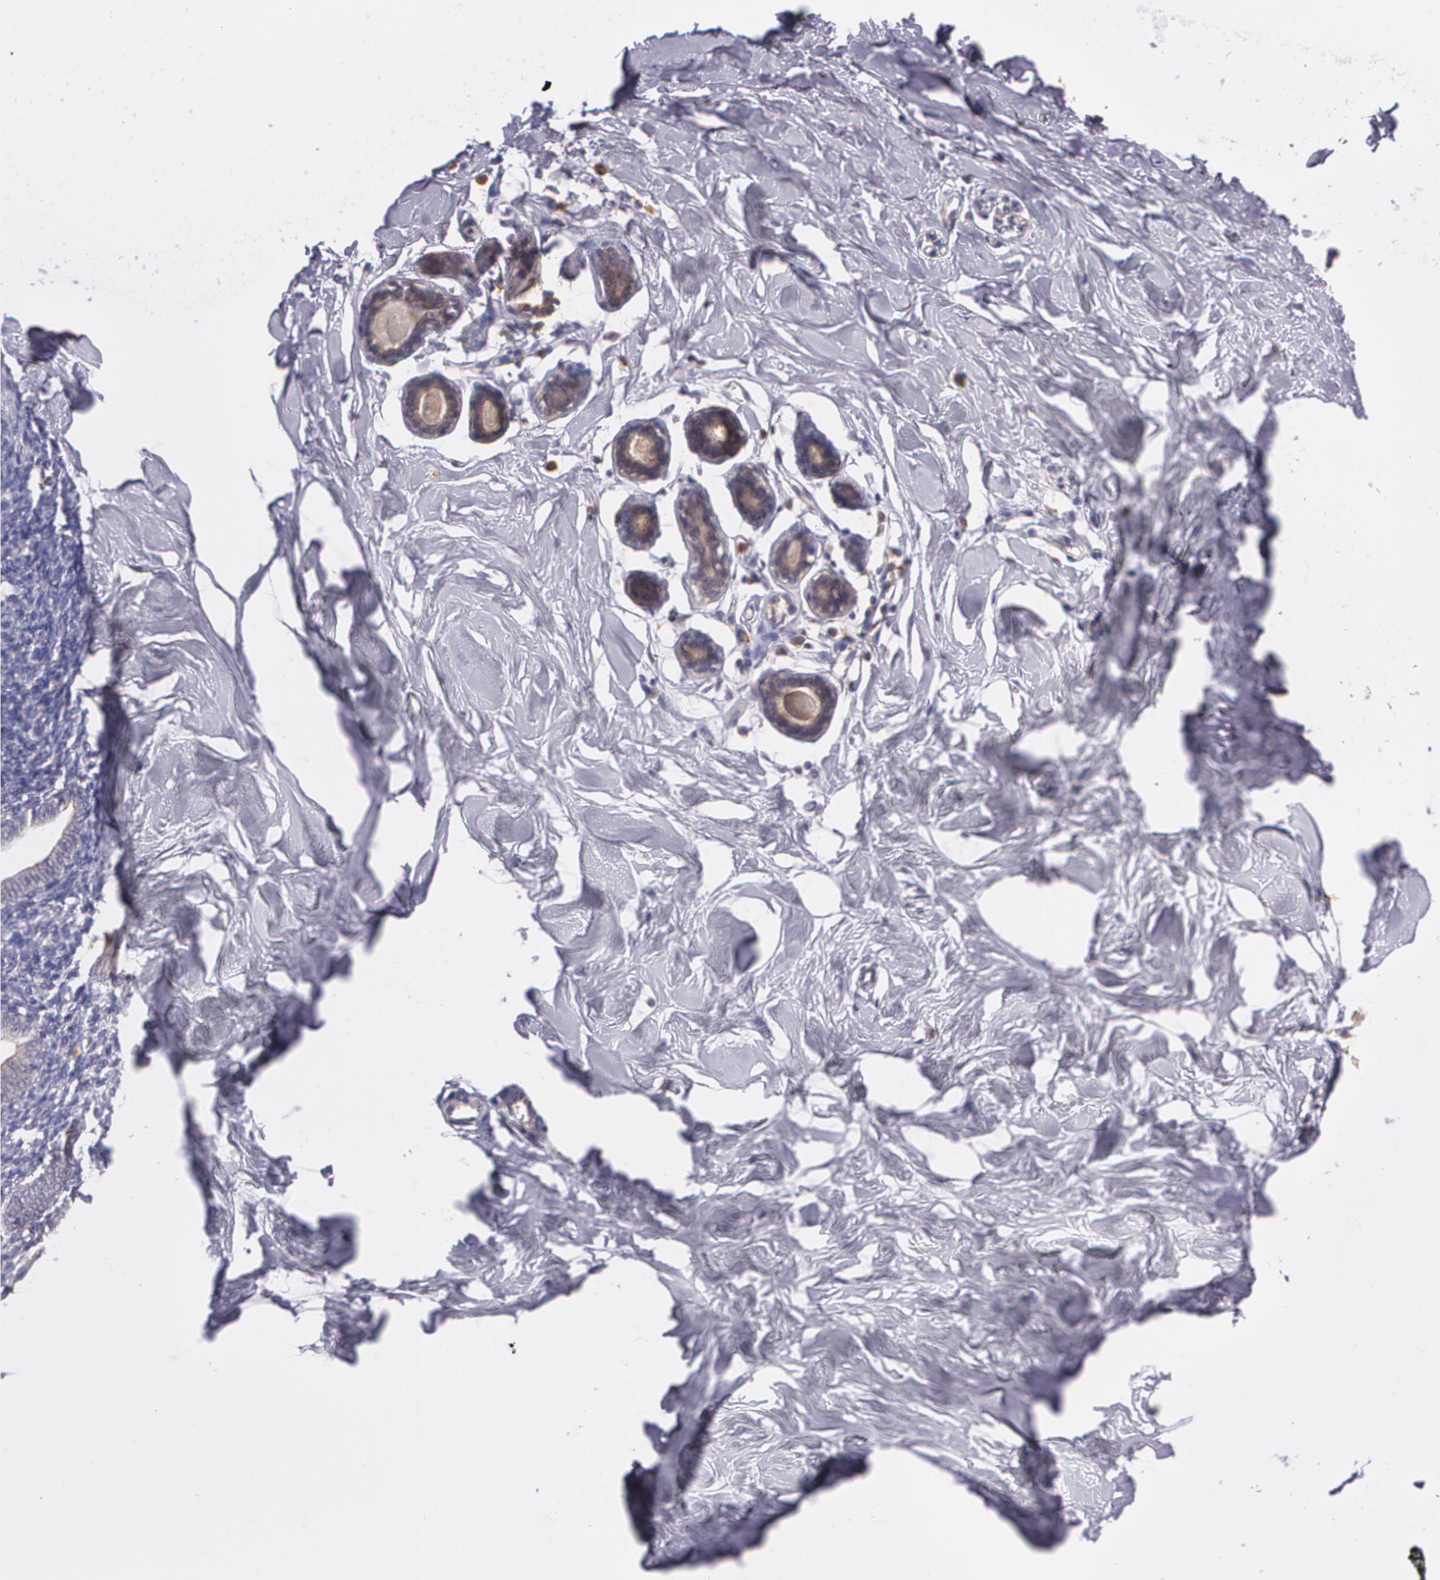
{"staining": {"intensity": "negative", "quantity": "none", "location": "none"}, "tissue": "breast", "cell_type": "Adipocytes", "image_type": "normal", "snomed": [{"axis": "morphology", "description": "Normal tissue, NOS"}, {"axis": "topography", "description": "Breast"}], "caption": "High power microscopy micrograph of an immunohistochemistry image of unremarkable breast, revealing no significant expression in adipocytes. (Brightfield microscopy of DAB immunohistochemistry (IHC) at high magnification).", "gene": "CCL17", "patient": {"sex": "female", "age": 23}}